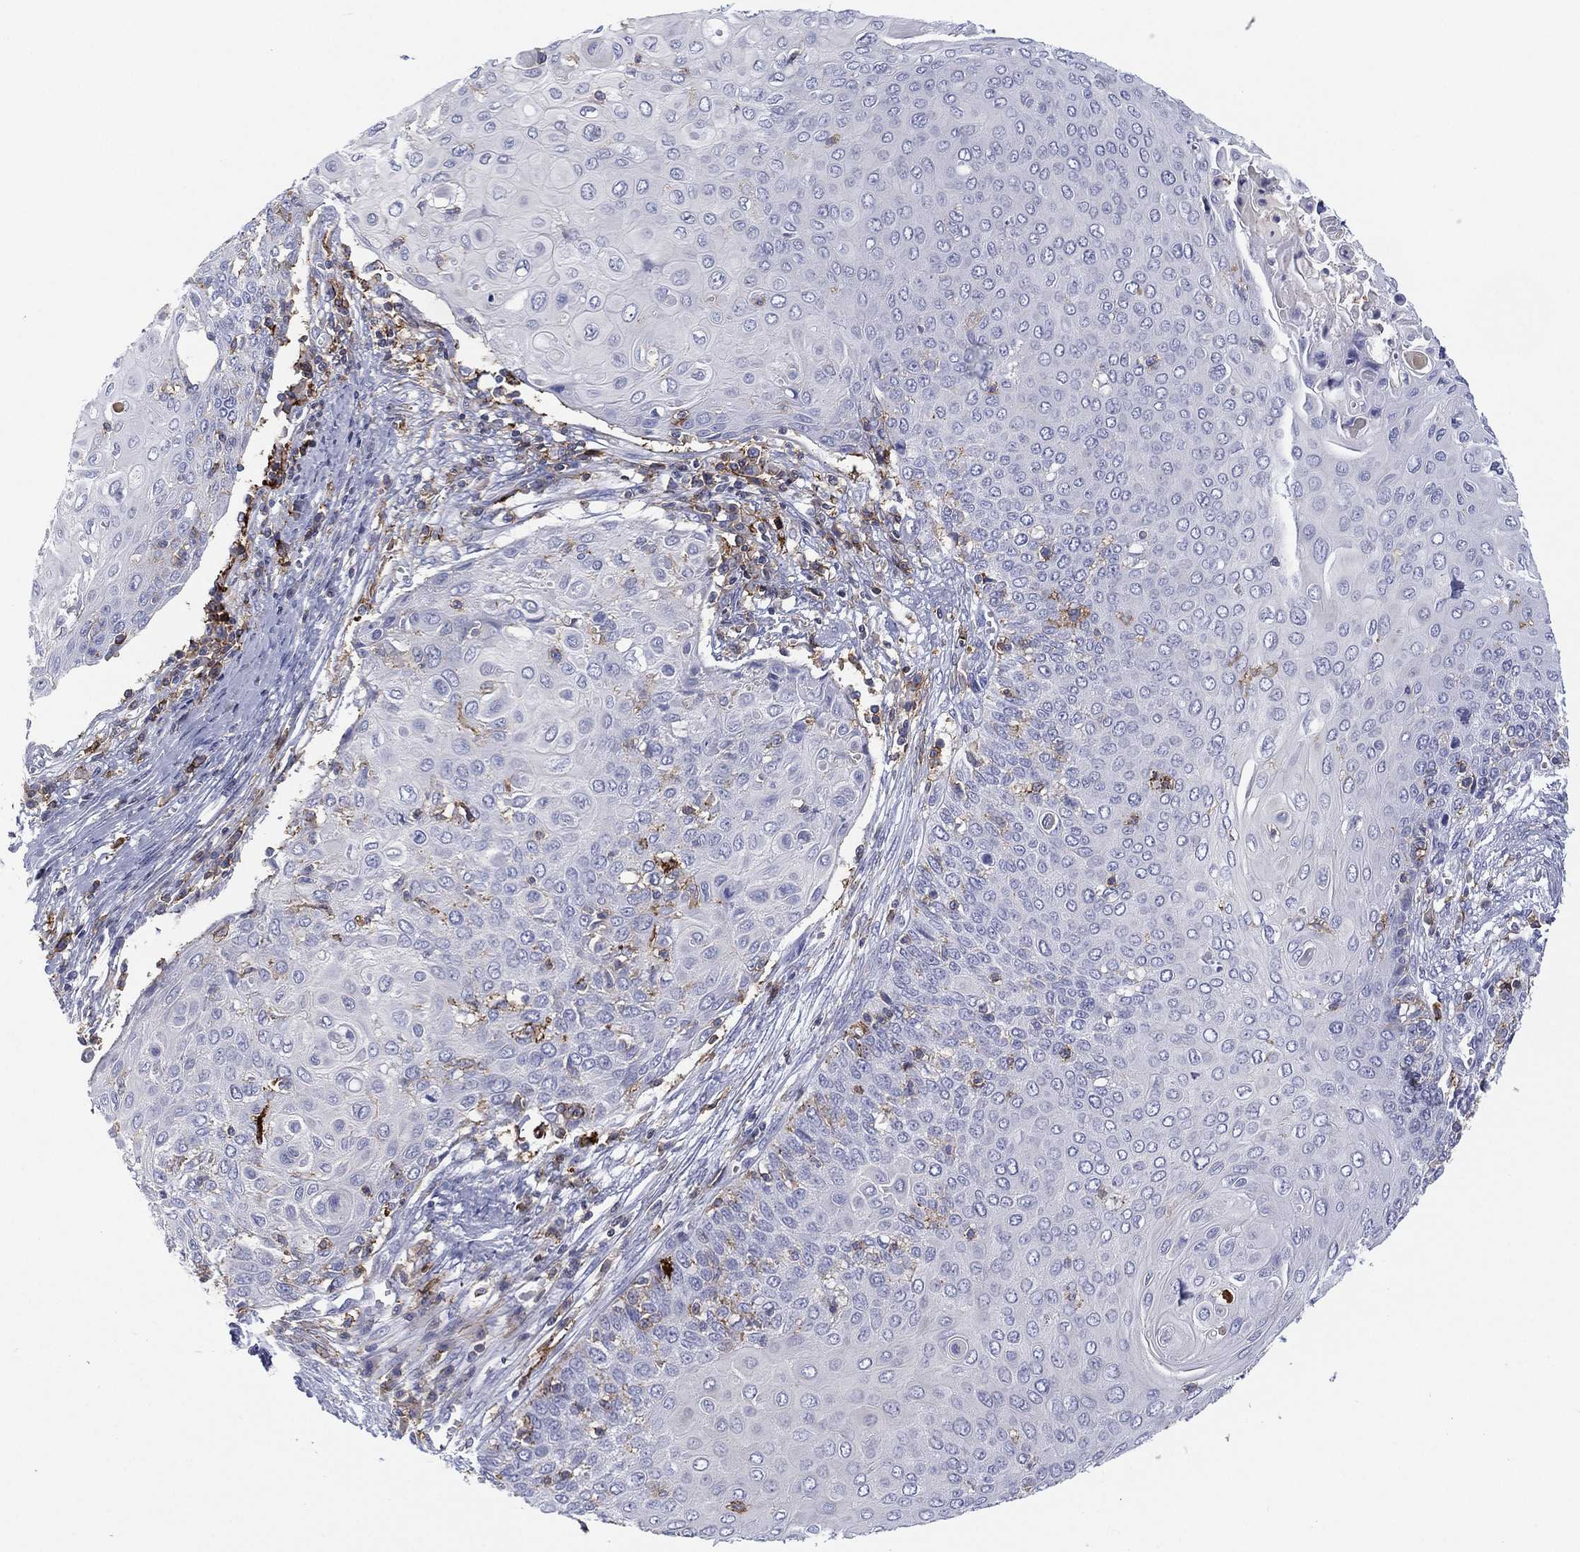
{"staining": {"intensity": "negative", "quantity": "none", "location": "none"}, "tissue": "cervical cancer", "cell_type": "Tumor cells", "image_type": "cancer", "snomed": [{"axis": "morphology", "description": "Squamous cell carcinoma, NOS"}, {"axis": "topography", "description": "Cervix"}], "caption": "IHC of cervical cancer exhibits no expression in tumor cells.", "gene": "SELPLG", "patient": {"sex": "female", "age": 39}}